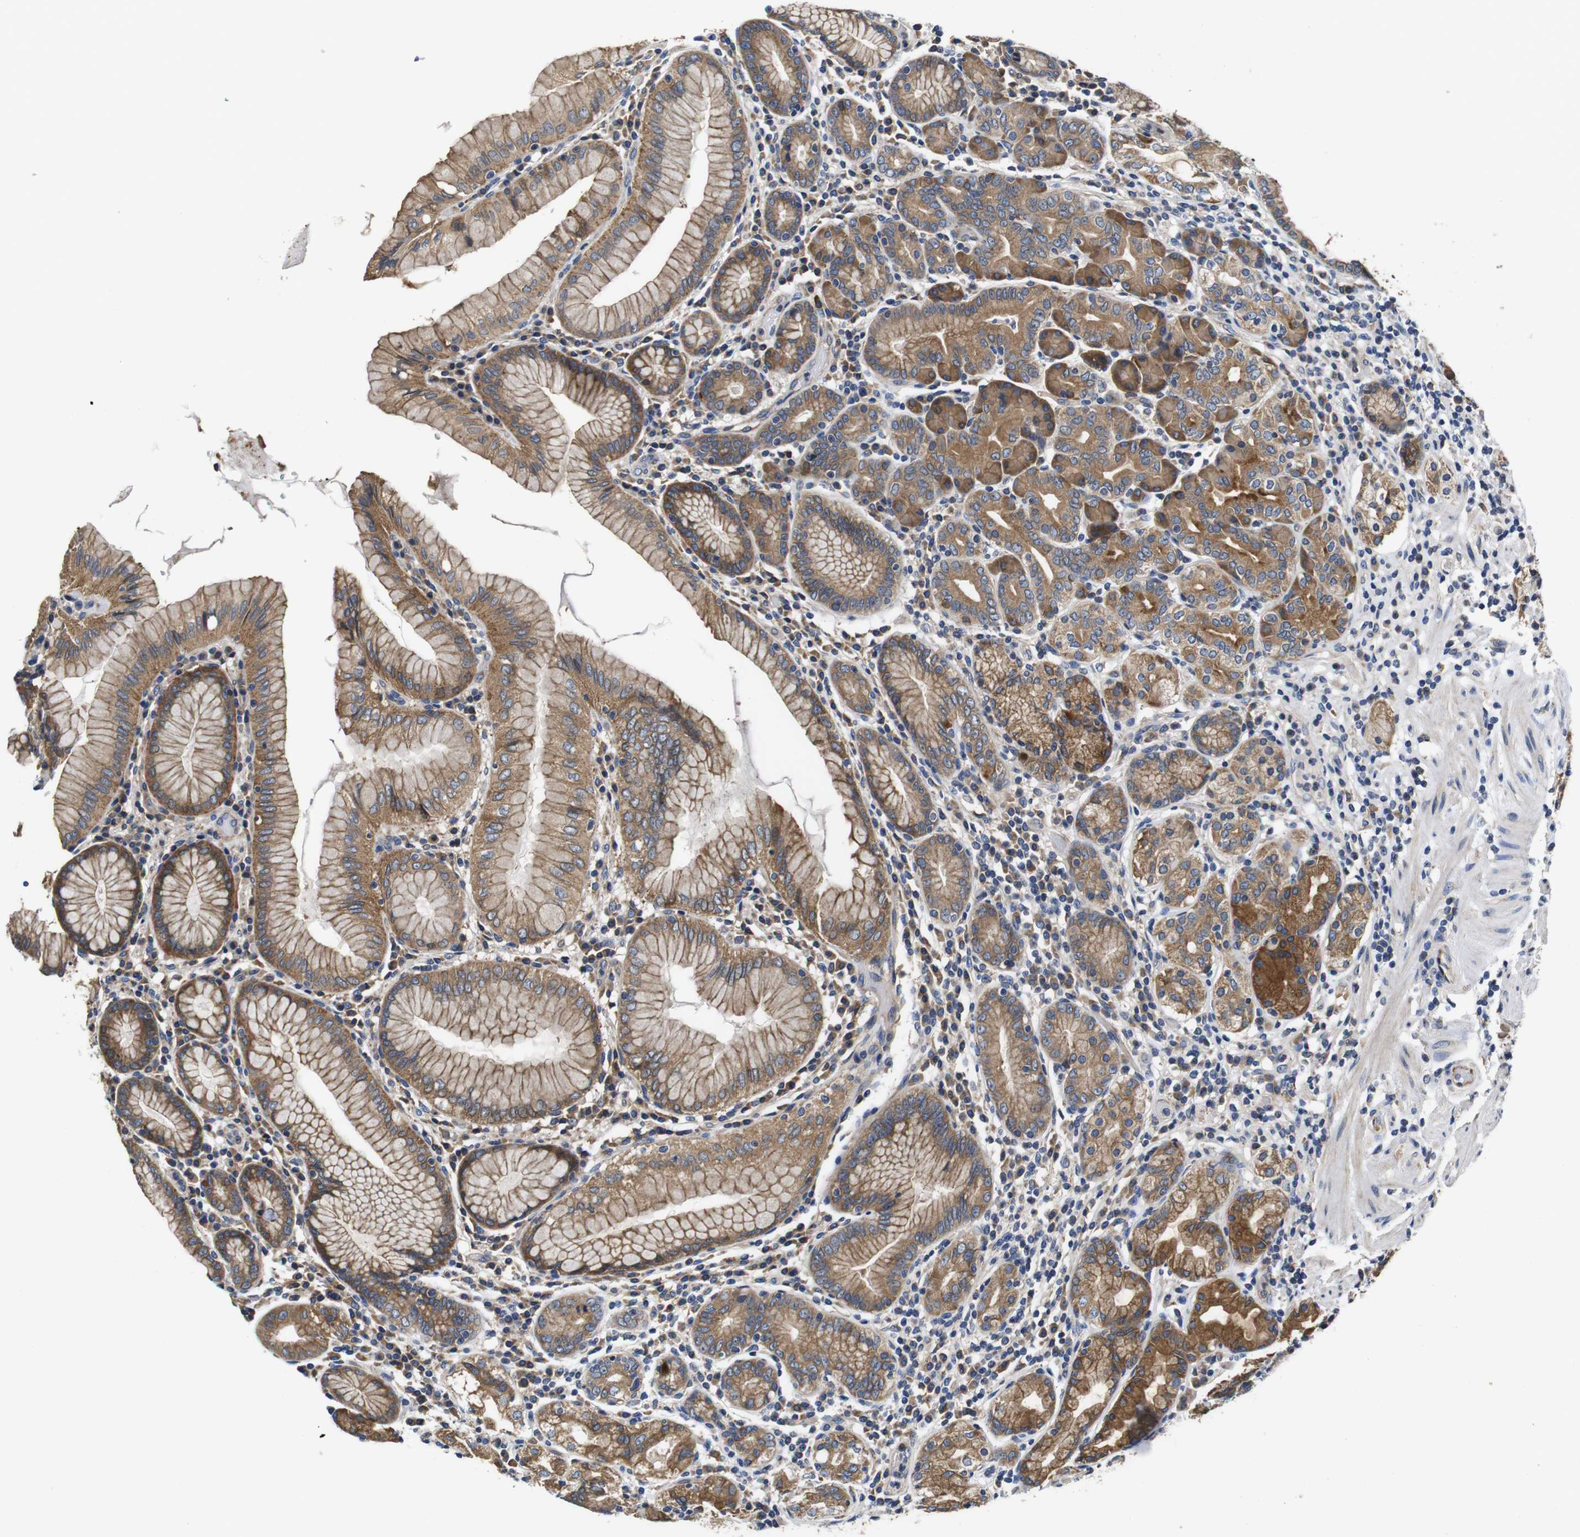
{"staining": {"intensity": "strong", "quantity": ">75%", "location": "cytoplasmic/membranous"}, "tissue": "stomach", "cell_type": "Glandular cells", "image_type": "normal", "snomed": [{"axis": "morphology", "description": "Normal tissue, NOS"}, {"axis": "topography", "description": "Stomach, lower"}], "caption": "This is a photomicrograph of immunohistochemistry staining of unremarkable stomach, which shows strong expression in the cytoplasmic/membranous of glandular cells.", "gene": "MARCHF7", "patient": {"sex": "female", "age": 76}}